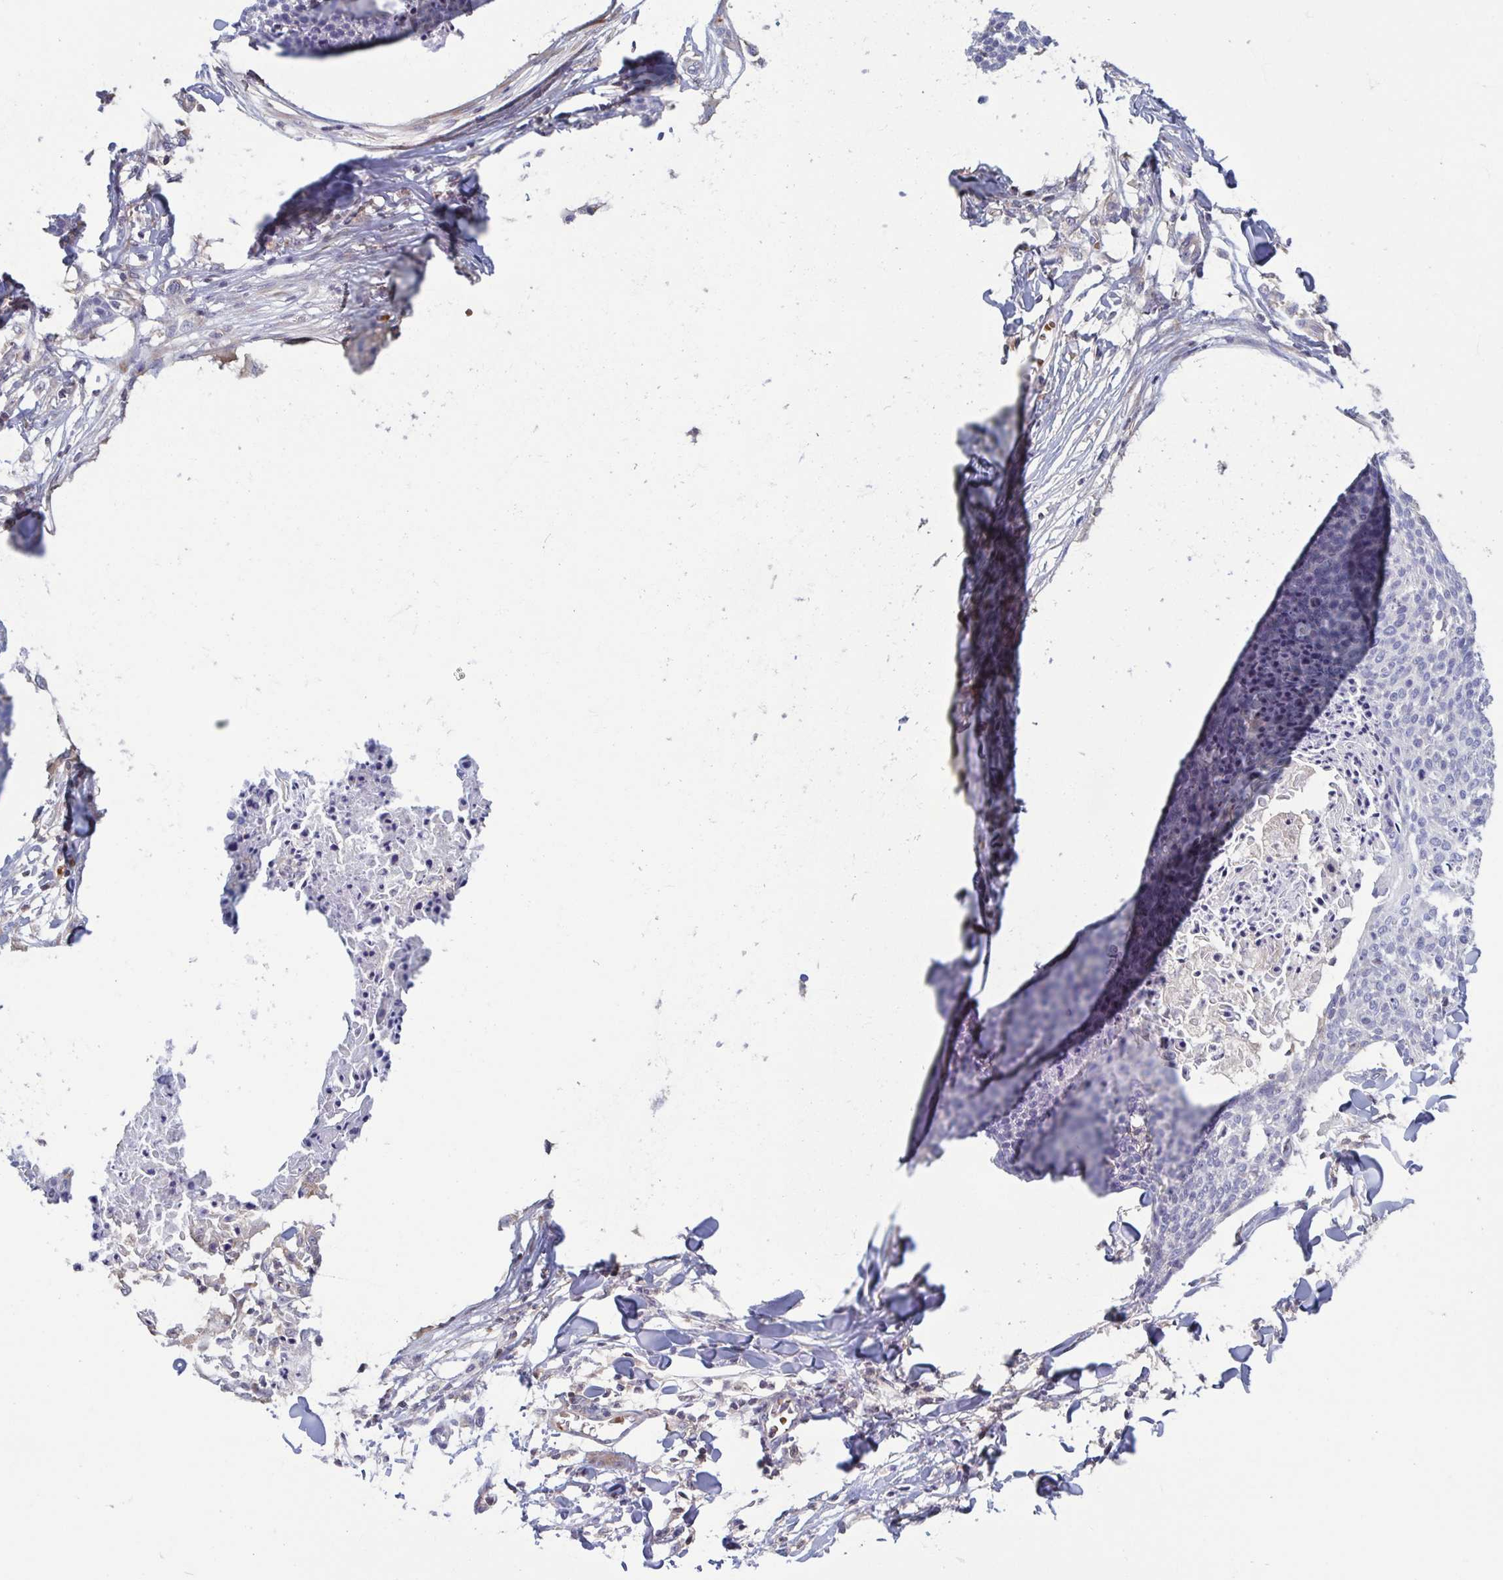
{"staining": {"intensity": "negative", "quantity": "none", "location": "none"}, "tissue": "skin cancer", "cell_type": "Tumor cells", "image_type": "cancer", "snomed": [{"axis": "morphology", "description": "Squamous cell carcinoma, NOS"}, {"axis": "topography", "description": "Skin"}, {"axis": "topography", "description": "Vulva"}], "caption": "This is an immunohistochemistry micrograph of human skin cancer. There is no staining in tumor cells.", "gene": "LRRC38", "patient": {"sex": "female", "age": 75}}